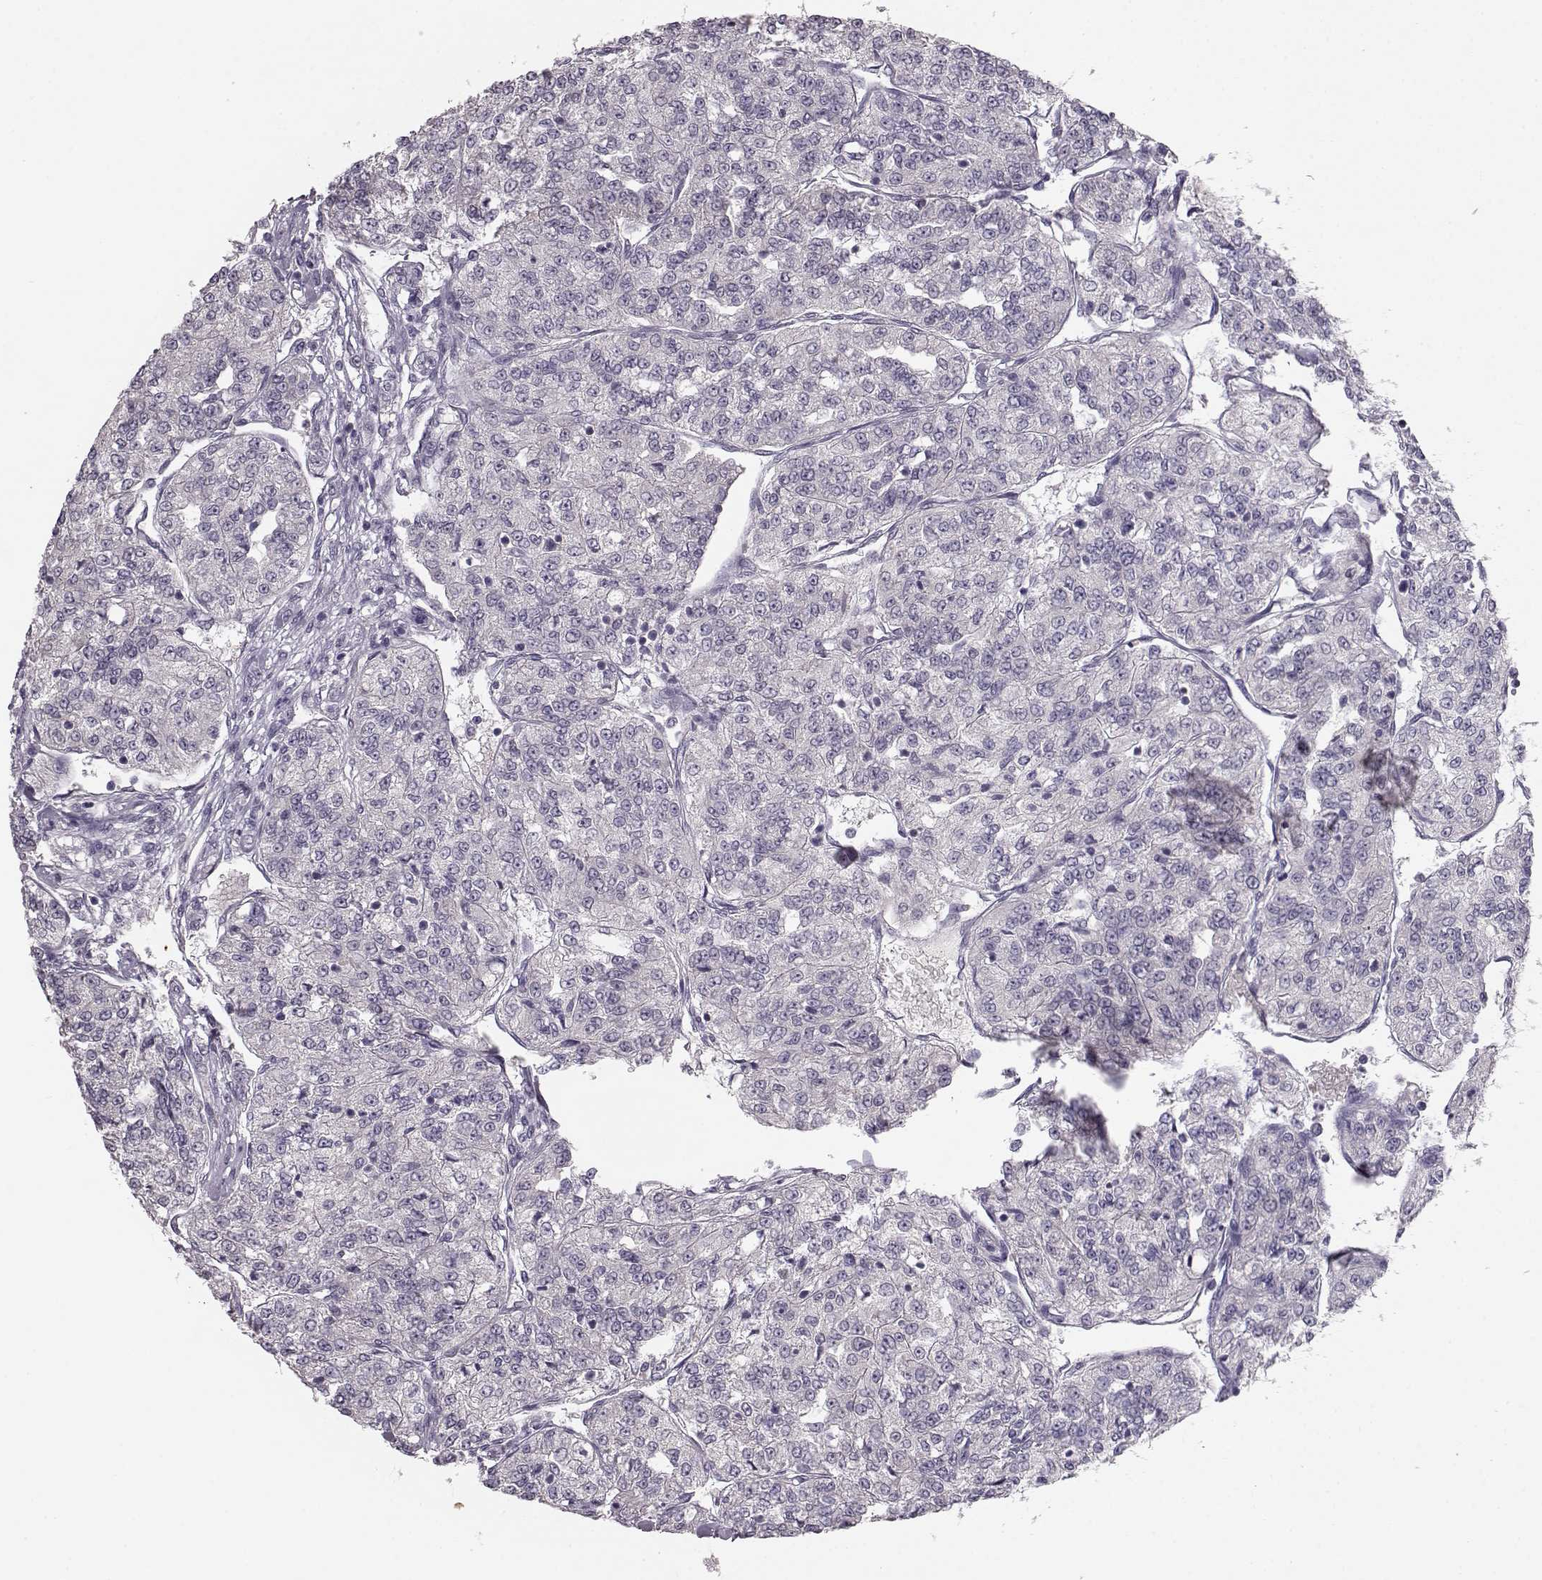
{"staining": {"intensity": "negative", "quantity": "none", "location": "none"}, "tissue": "renal cancer", "cell_type": "Tumor cells", "image_type": "cancer", "snomed": [{"axis": "morphology", "description": "Adenocarcinoma, NOS"}, {"axis": "topography", "description": "Kidney"}], "caption": "A high-resolution photomicrograph shows immunohistochemistry (IHC) staining of adenocarcinoma (renal), which reveals no significant staining in tumor cells. The staining is performed using DAB brown chromogen with nuclei counter-stained in using hematoxylin.", "gene": "BFSP2", "patient": {"sex": "female", "age": 63}}